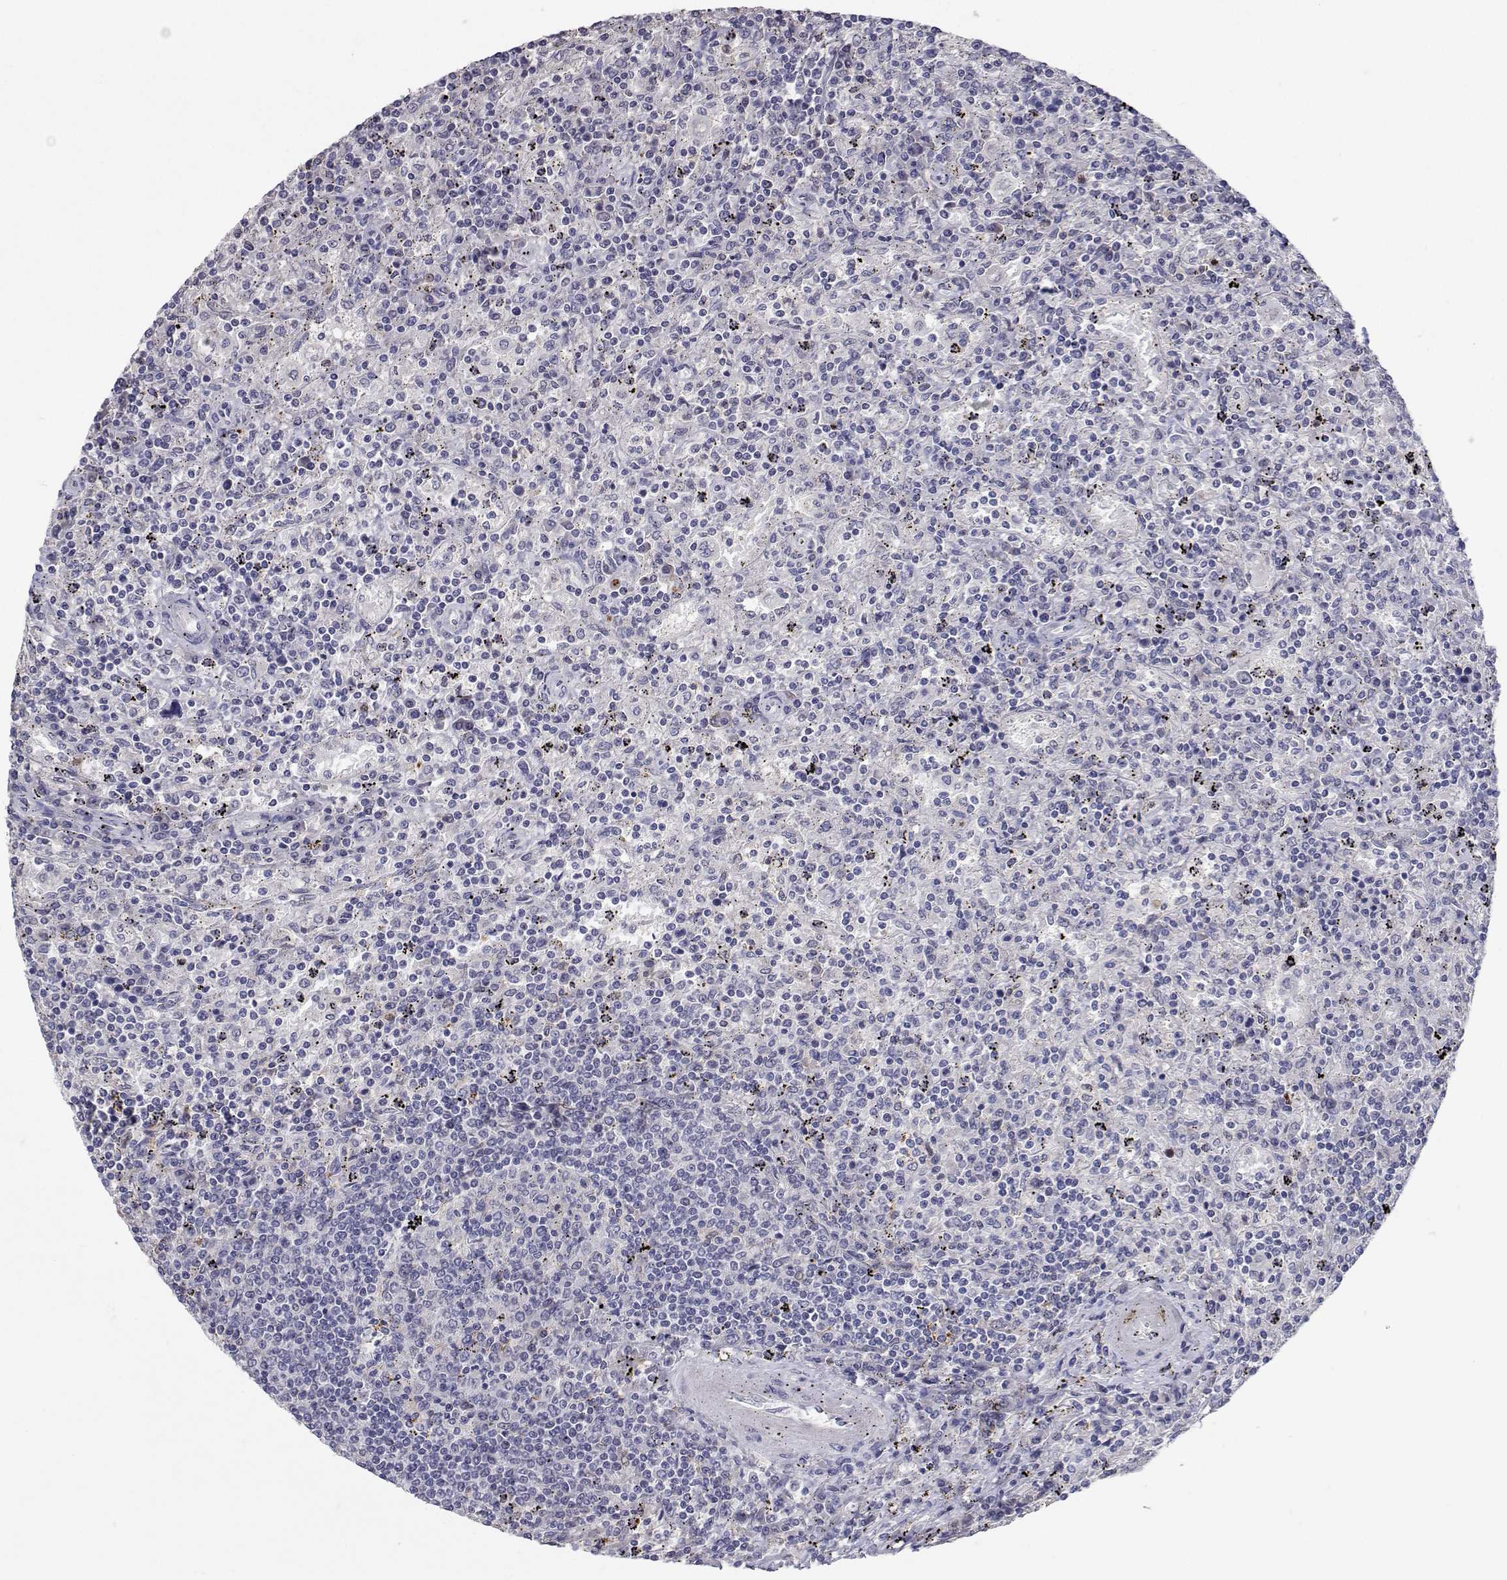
{"staining": {"intensity": "negative", "quantity": "none", "location": "none"}, "tissue": "lymphoma", "cell_type": "Tumor cells", "image_type": "cancer", "snomed": [{"axis": "morphology", "description": "Malignant lymphoma, non-Hodgkin's type, Low grade"}, {"axis": "topography", "description": "Spleen"}], "caption": "The photomicrograph shows no staining of tumor cells in malignant lymphoma, non-Hodgkin's type (low-grade). Brightfield microscopy of immunohistochemistry stained with DAB (brown) and hematoxylin (blue), captured at high magnification.", "gene": "RBPJL", "patient": {"sex": "male", "age": 62}}